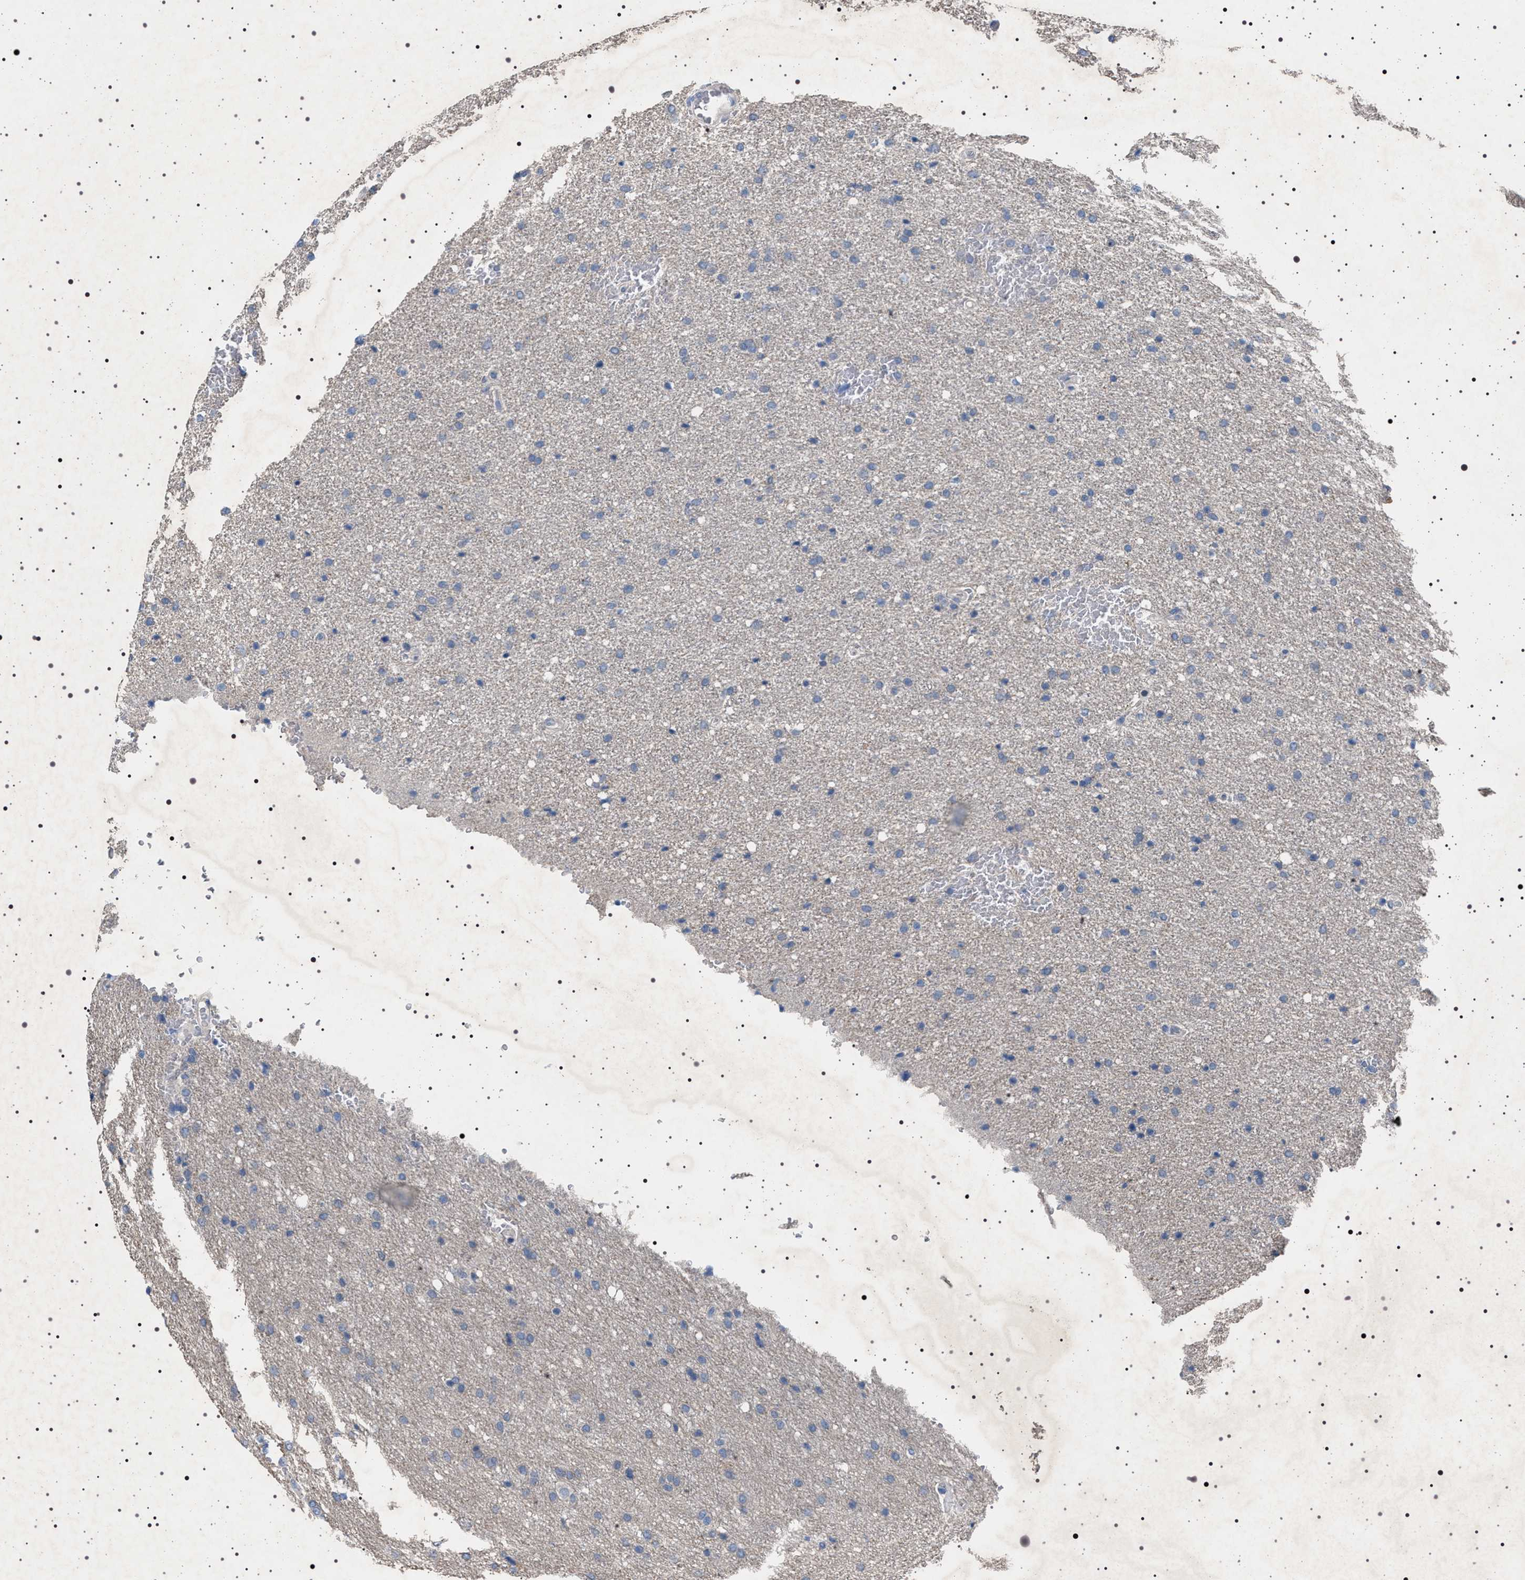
{"staining": {"intensity": "negative", "quantity": "none", "location": "none"}, "tissue": "glioma", "cell_type": "Tumor cells", "image_type": "cancer", "snomed": [{"axis": "morphology", "description": "Glioma, malignant, Low grade"}, {"axis": "topography", "description": "Brain"}], "caption": "A high-resolution micrograph shows immunohistochemistry staining of malignant glioma (low-grade), which shows no significant expression in tumor cells.", "gene": "NAT9", "patient": {"sex": "female", "age": 37}}